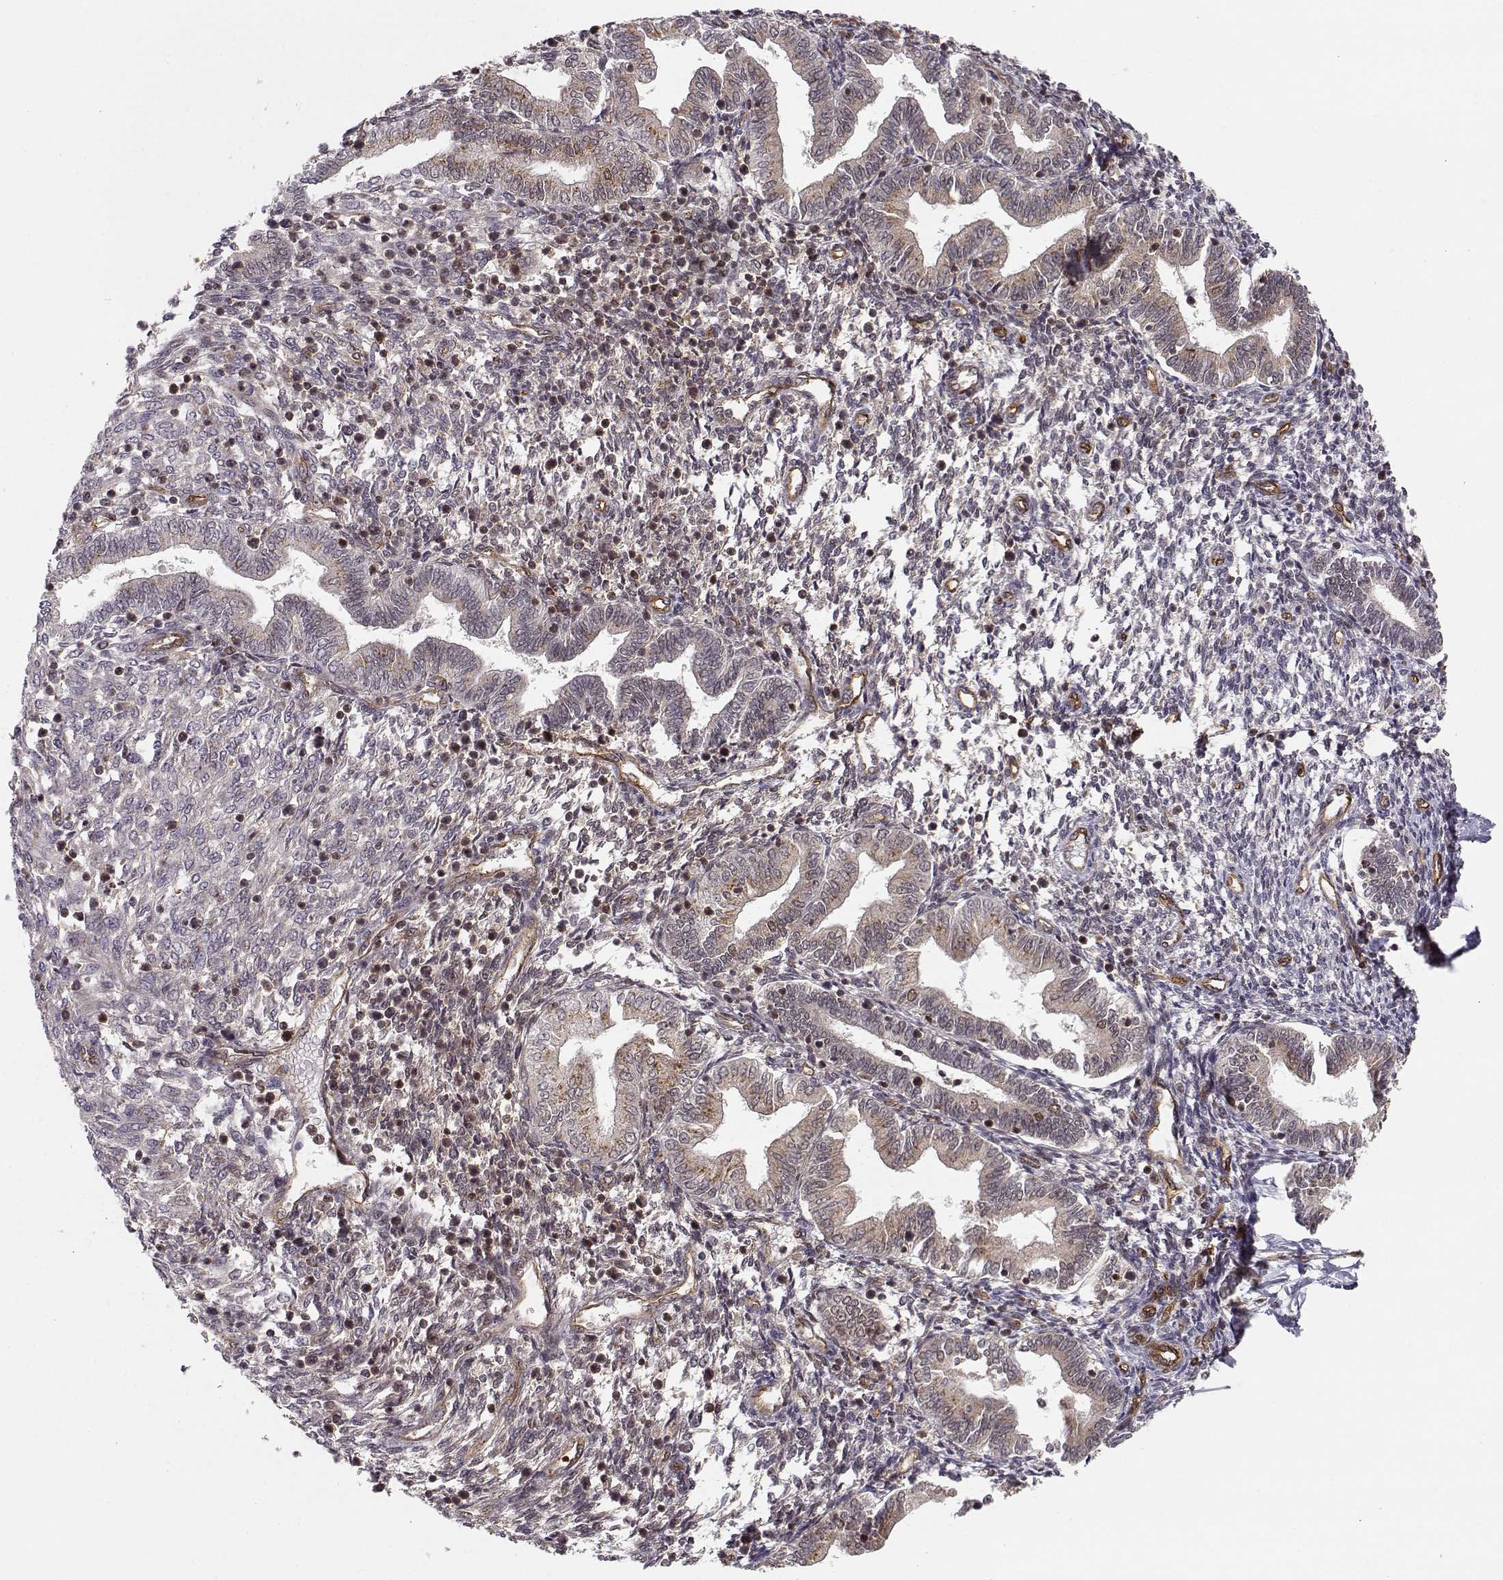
{"staining": {"intensity": "weak", "quantity": "<25%", "location": "nuclear"}, "tissue": "endometrium", "cell_type": "Cells in endometrial stroma", "image_type": "normal", "snomed": [{"axis": "morphology", "description": "Normal tissue, NOS"}, {"axis": "topography", "description": "Endometrium"}], "caption": "This is an immunohistochemistry photomicrograph of unremarkable endometrium. There is no staining in cells in endometrial stroma.", "gene": "CIR1", "patient": {"sex": "female", "age": 42}}